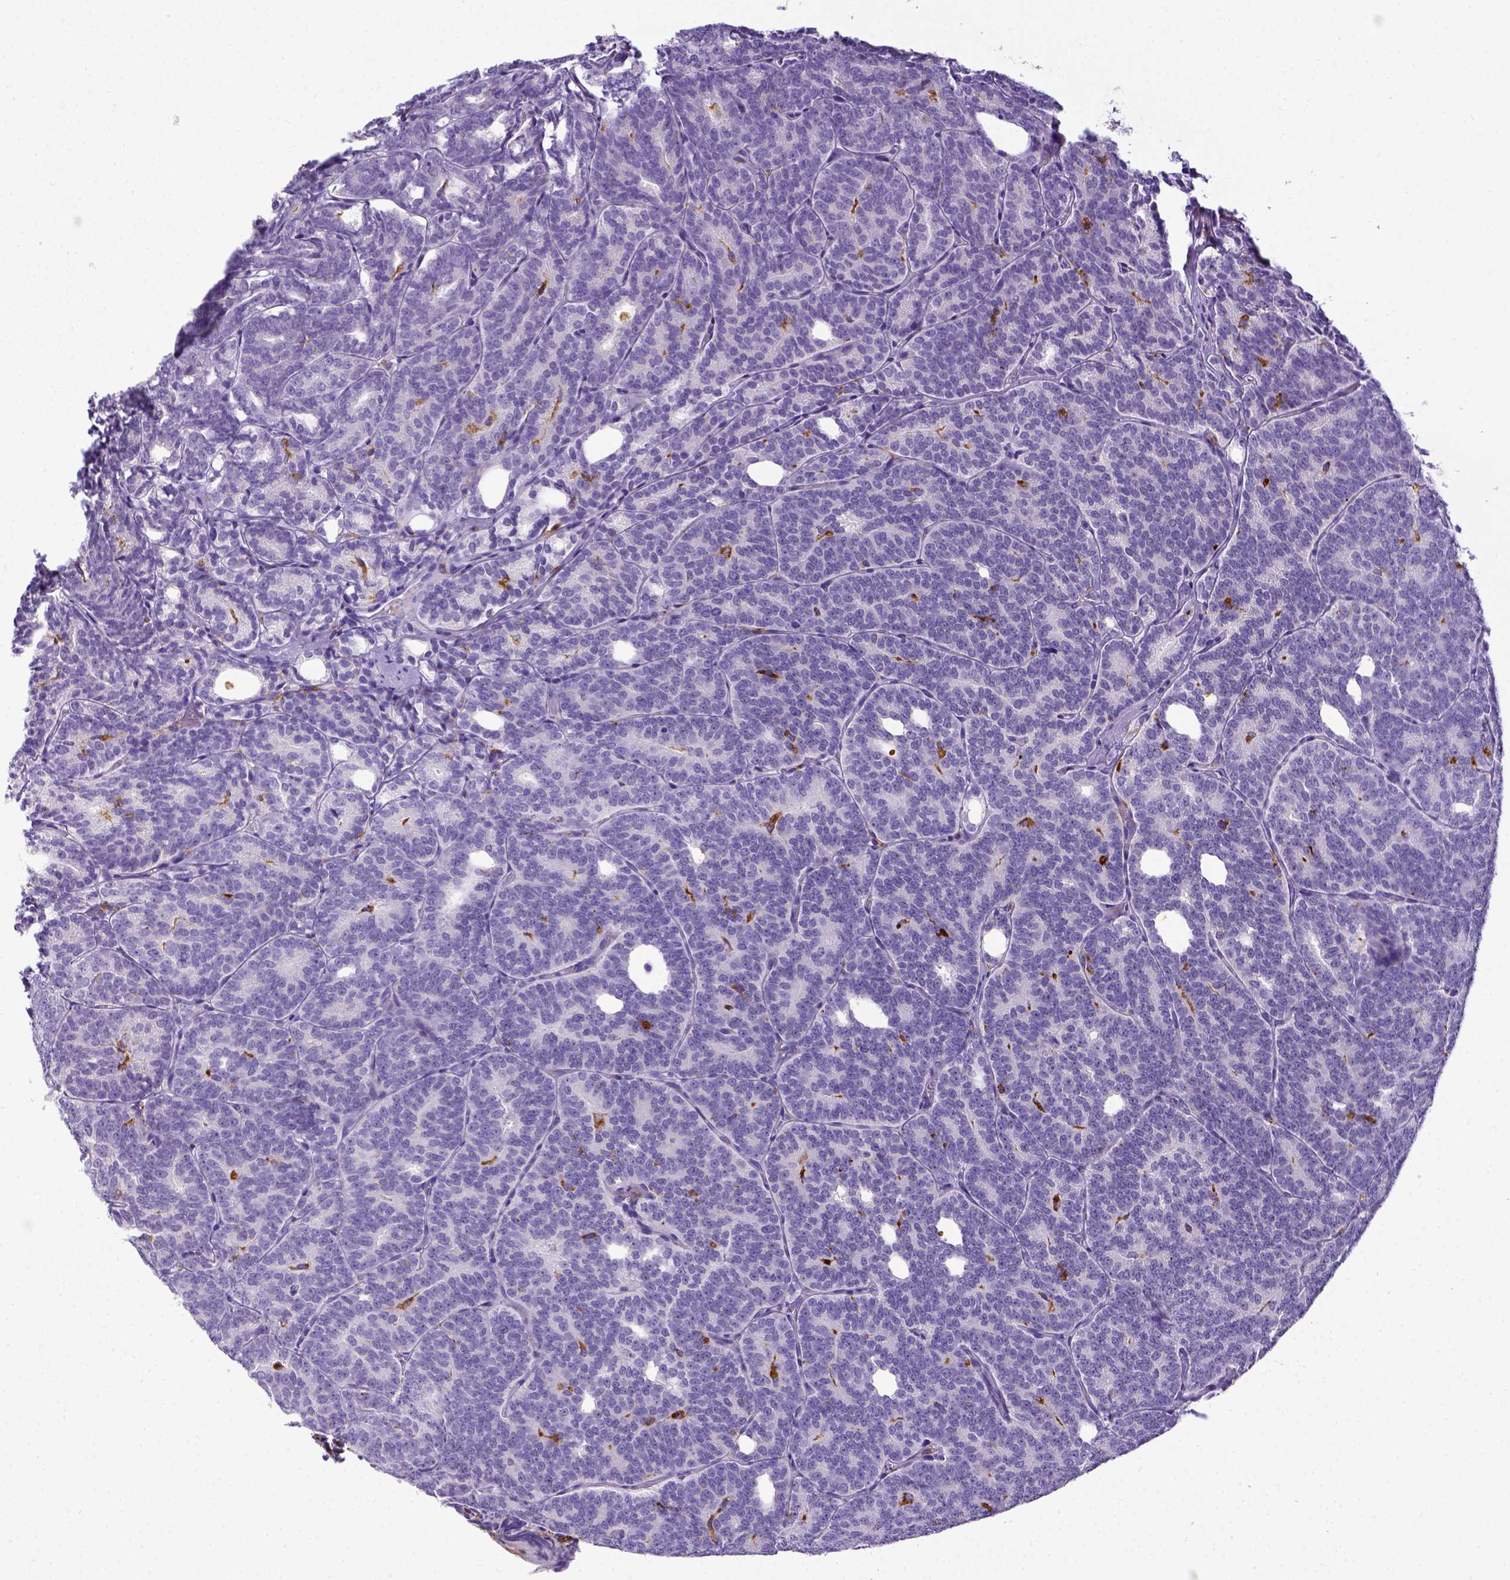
{"staining": {"intensity": "negative", "quantity": "none", "location": "none"}, "tissue": "prostate cancer", "cell_type": "Tumor cells", "image_type": "cancer", "snomed": [{"axis": "morphology", "description": "Adenocarcinoma, High grade"}, {"axis": "topography", "description": "Prostate"}], "caption": "Immunohistochemistry image of prostate cancer (high-grade adenocarcinoma) stained for a protein (brown), which shows no staining in tumor cells.", "gene": "CD68", "patient": {"sex": "male", "age": 53}}